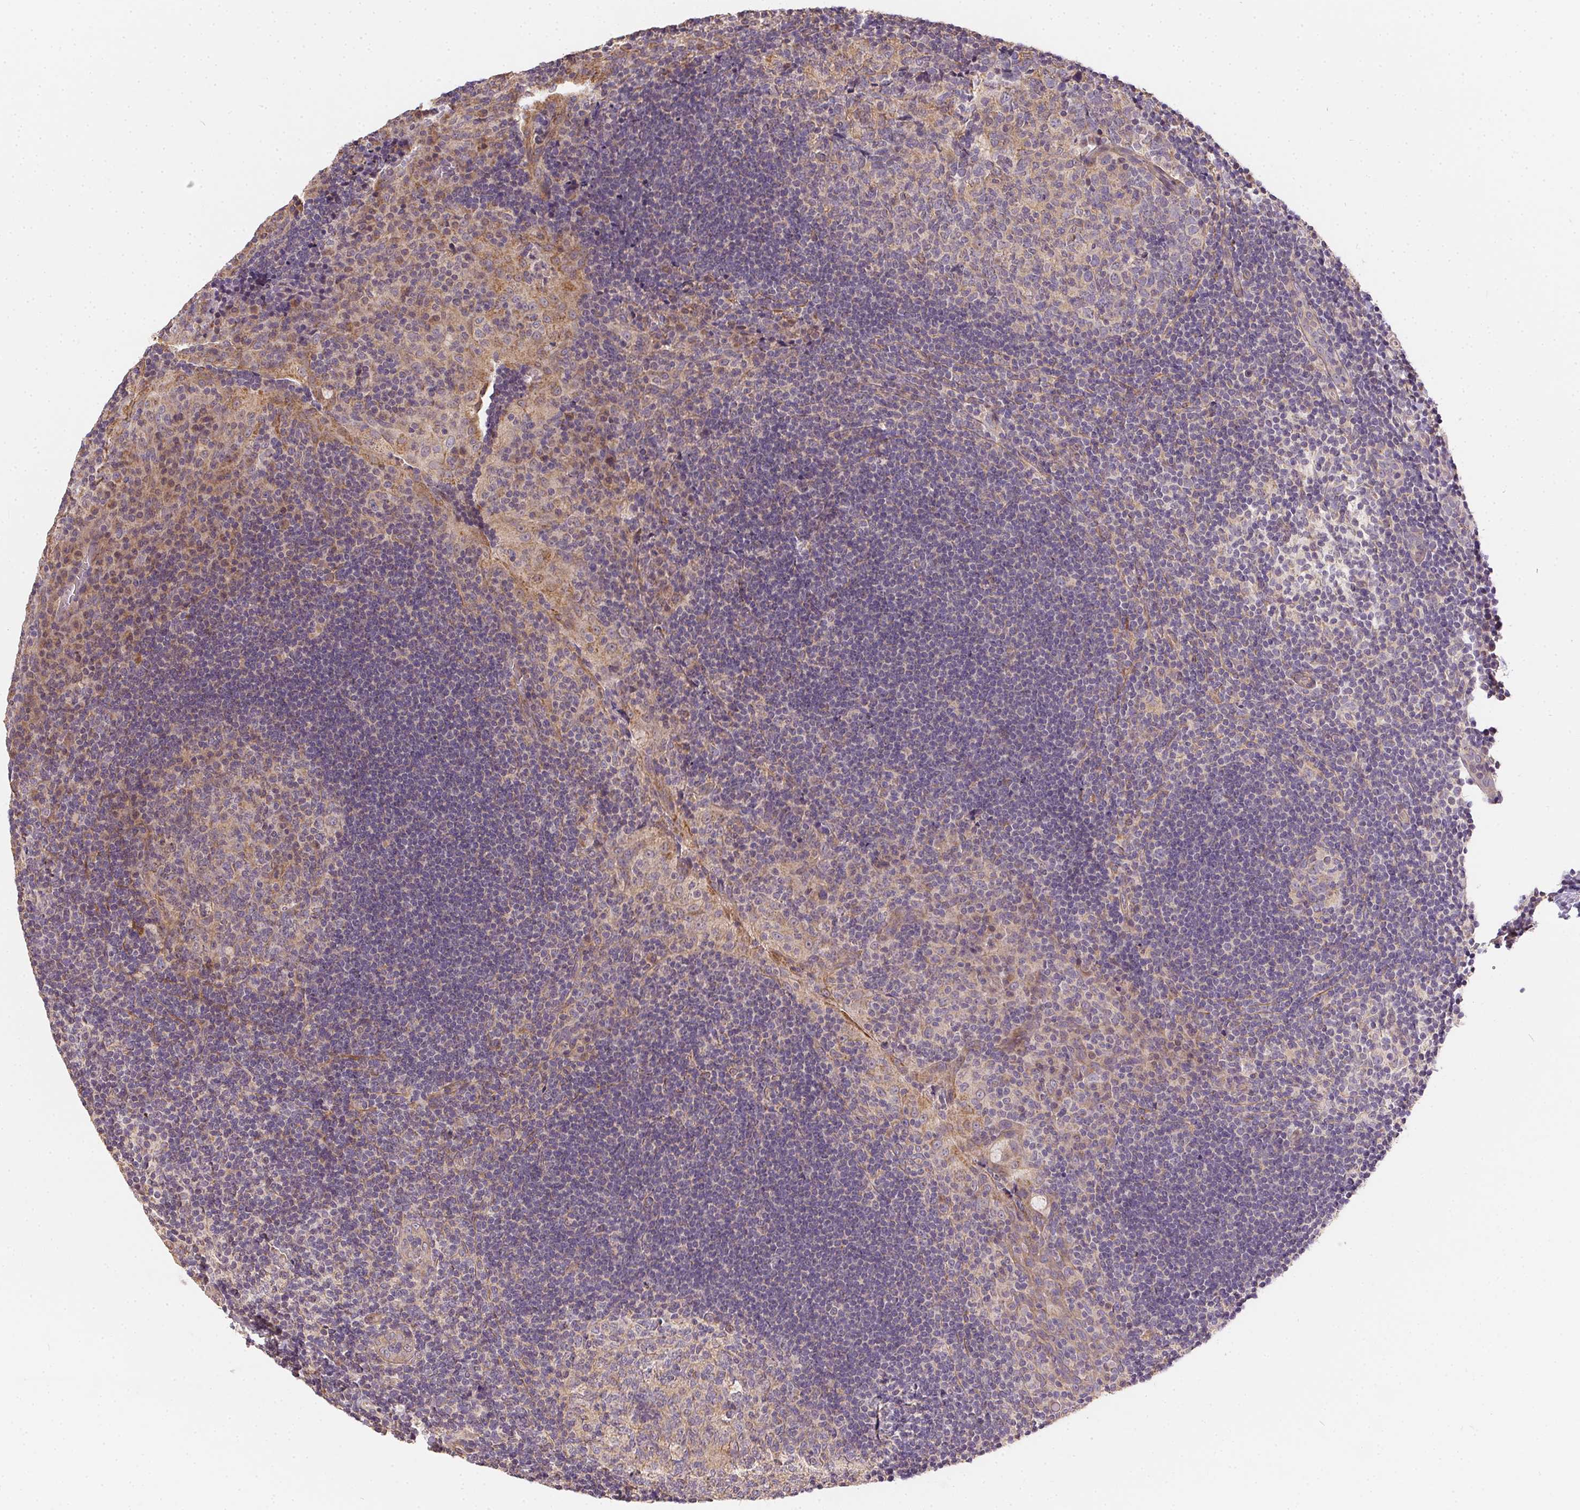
{"staining": {"intensity": "weak", "quantity": "<25%", "location": "cytoplasmic/membranous"}, "tissue": "tonsil", "cell_type": "Germinal center cells", "image_type": "normal", "snomed": [{"axis": "morphology", "description": "Normal tissue, NOS"}, {"axis": "topography", "description": "Tonsil"}], "caption": "A micrograph of human tonsil is negative for staining in germinal center cells. (DAB immunohistochemistry, high magnification).", "gene": "REV3L", "patient": {"sex": "male", "age": 17}}